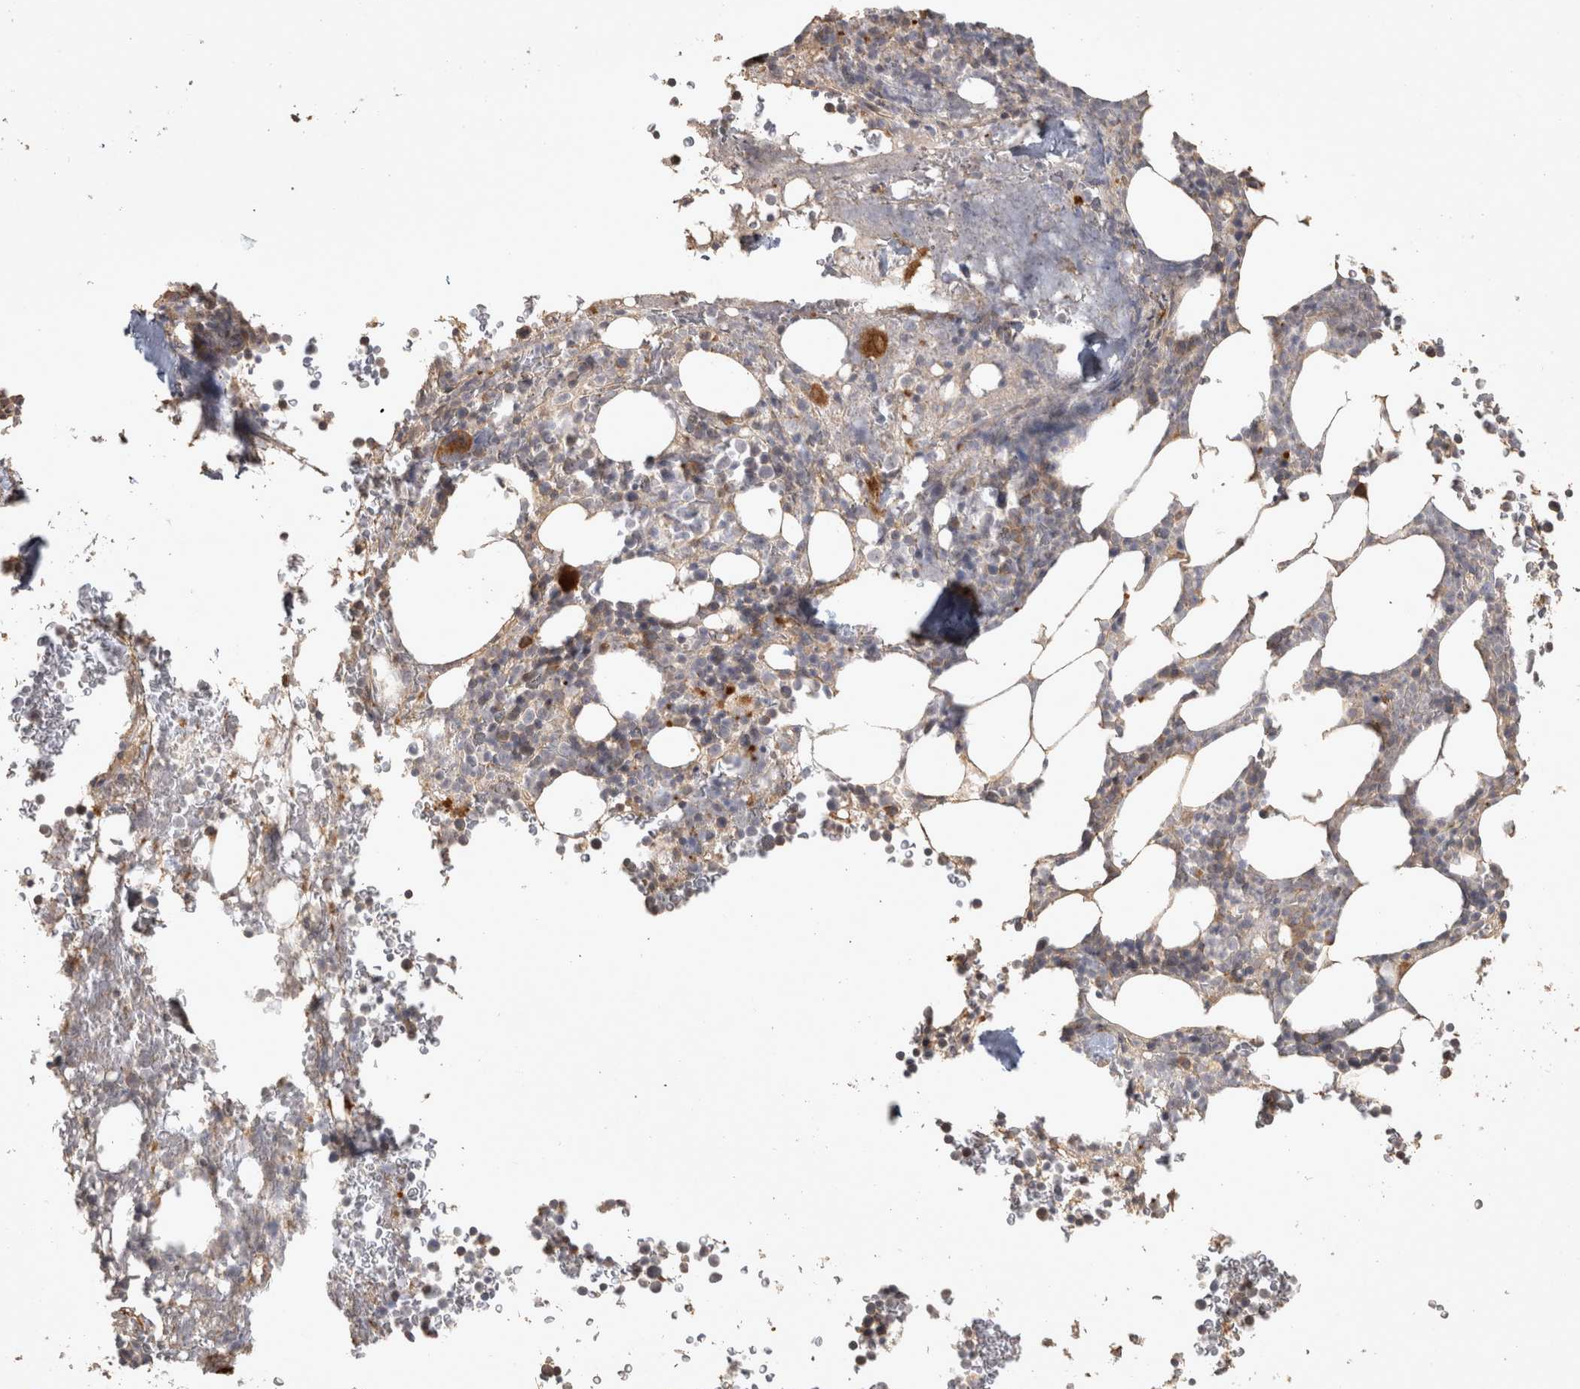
{"staining": {"intensity": "strong", "quantity": "<25%", "location": "cytoplasmic/membranous"}, "tissue": "bone marrow", "cell_type": "Hematopoietic cells", "image_type": "normal", "snomed": [{"axis": "morphology", "description": "Normal tissue, NOS"}, {"axis": "topography", "description": "Bone marrow"}], "caption": "Bone marrow stained for a protein displays strong cytoplasmic/membranous positivity in hematopoietic cells. (Stains: DAB (3,3'-diaminobenzidine) in brown, nuclei in blue, Microscopy: brightfield microscopy at high magnification).", "gene": "OSTN", "patient": {"sex": "male", "age": 58}}